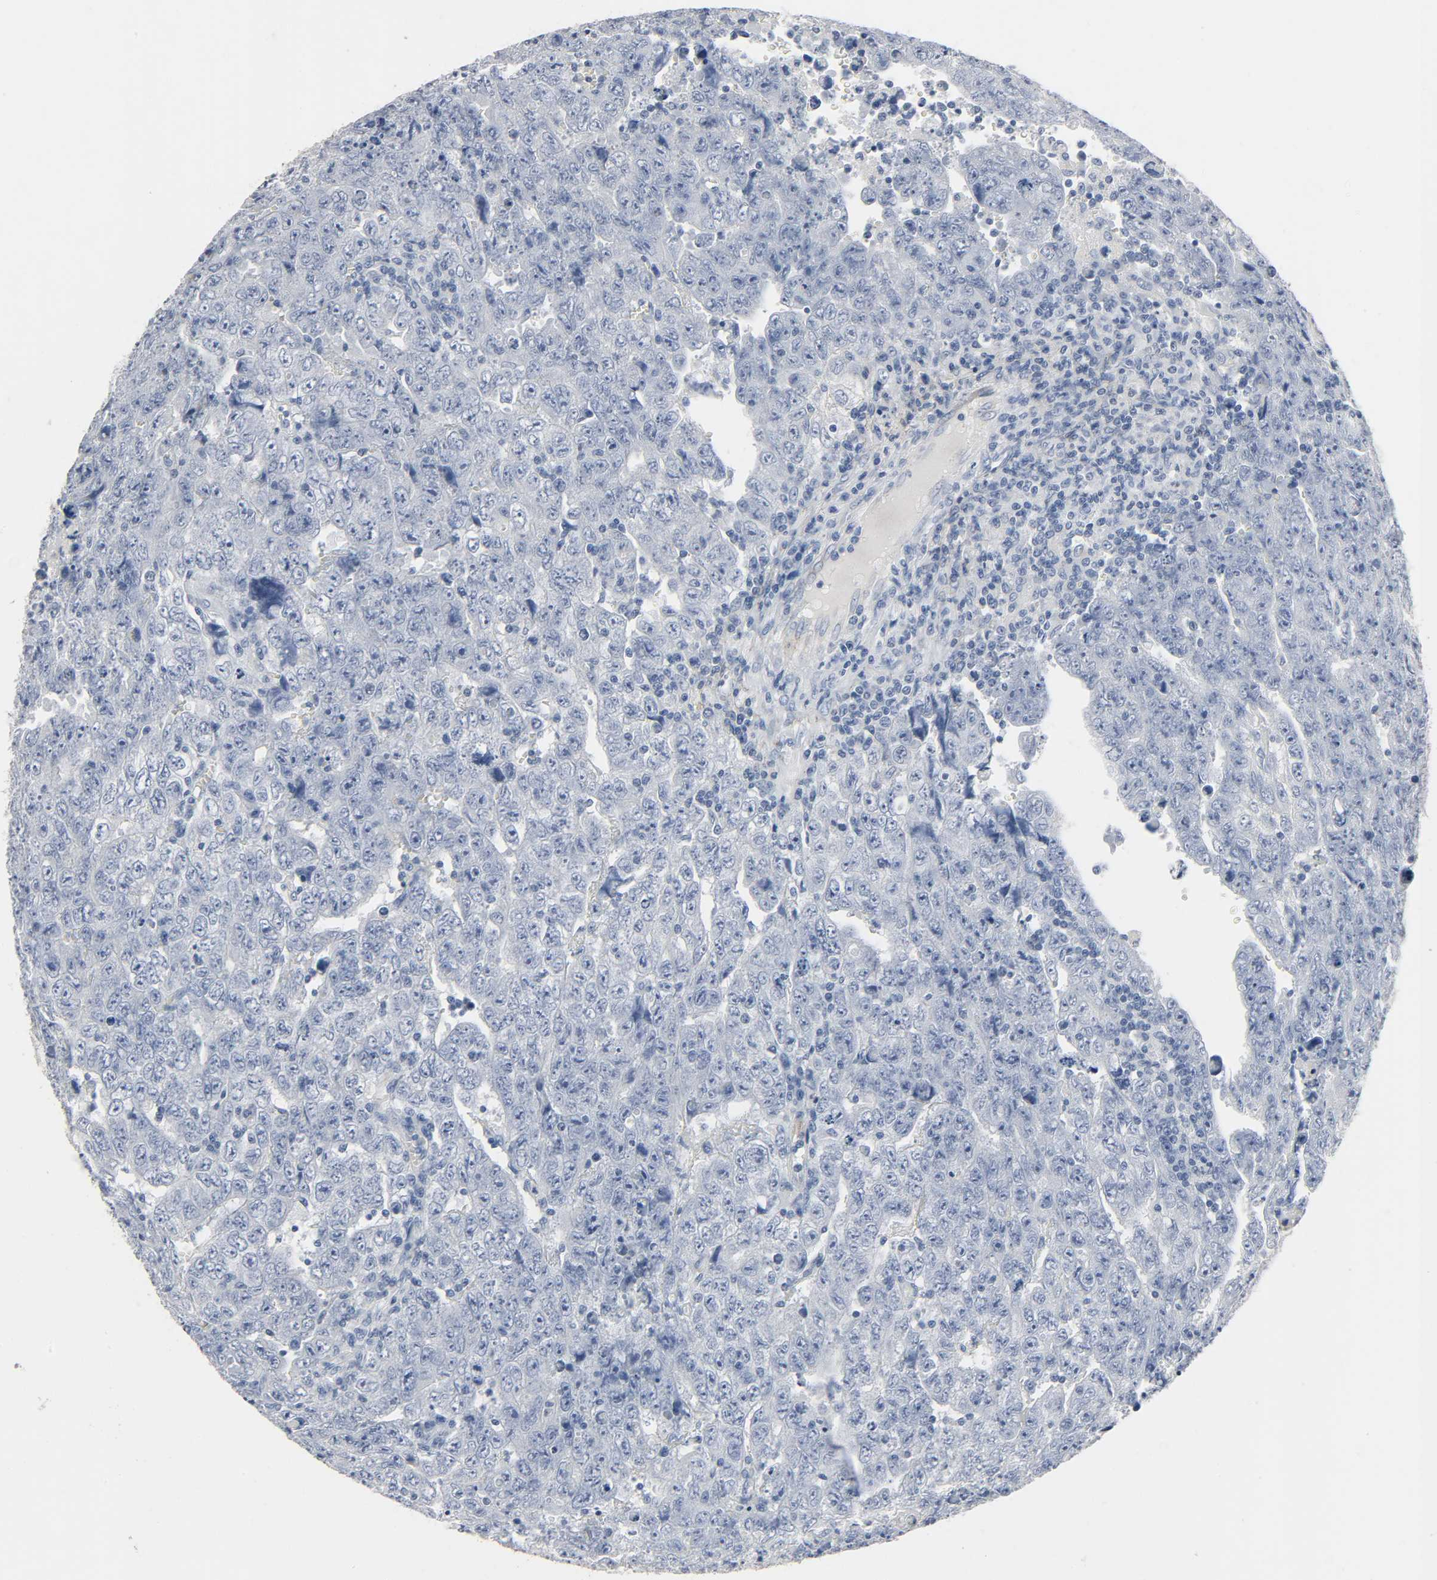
{"staining": {"intensity": "negative", "quantity": "none", "location": "none"}, "tissue": "testis cancer", "cell_type": "Tumor cells", "image_type": "cancer", "snomed": [{"axis": "morphology", "description": "Carcinoma, Embryonal, NOS"}, {"axis": "topography", "description": "Testis"}], "caption": "Testis embryonal carcinoma was stained to show a protein in brown. There is no significant expression in tumor cells.", "gene": "FBLN5", "patient": {"sex": "male", "age": 28}}